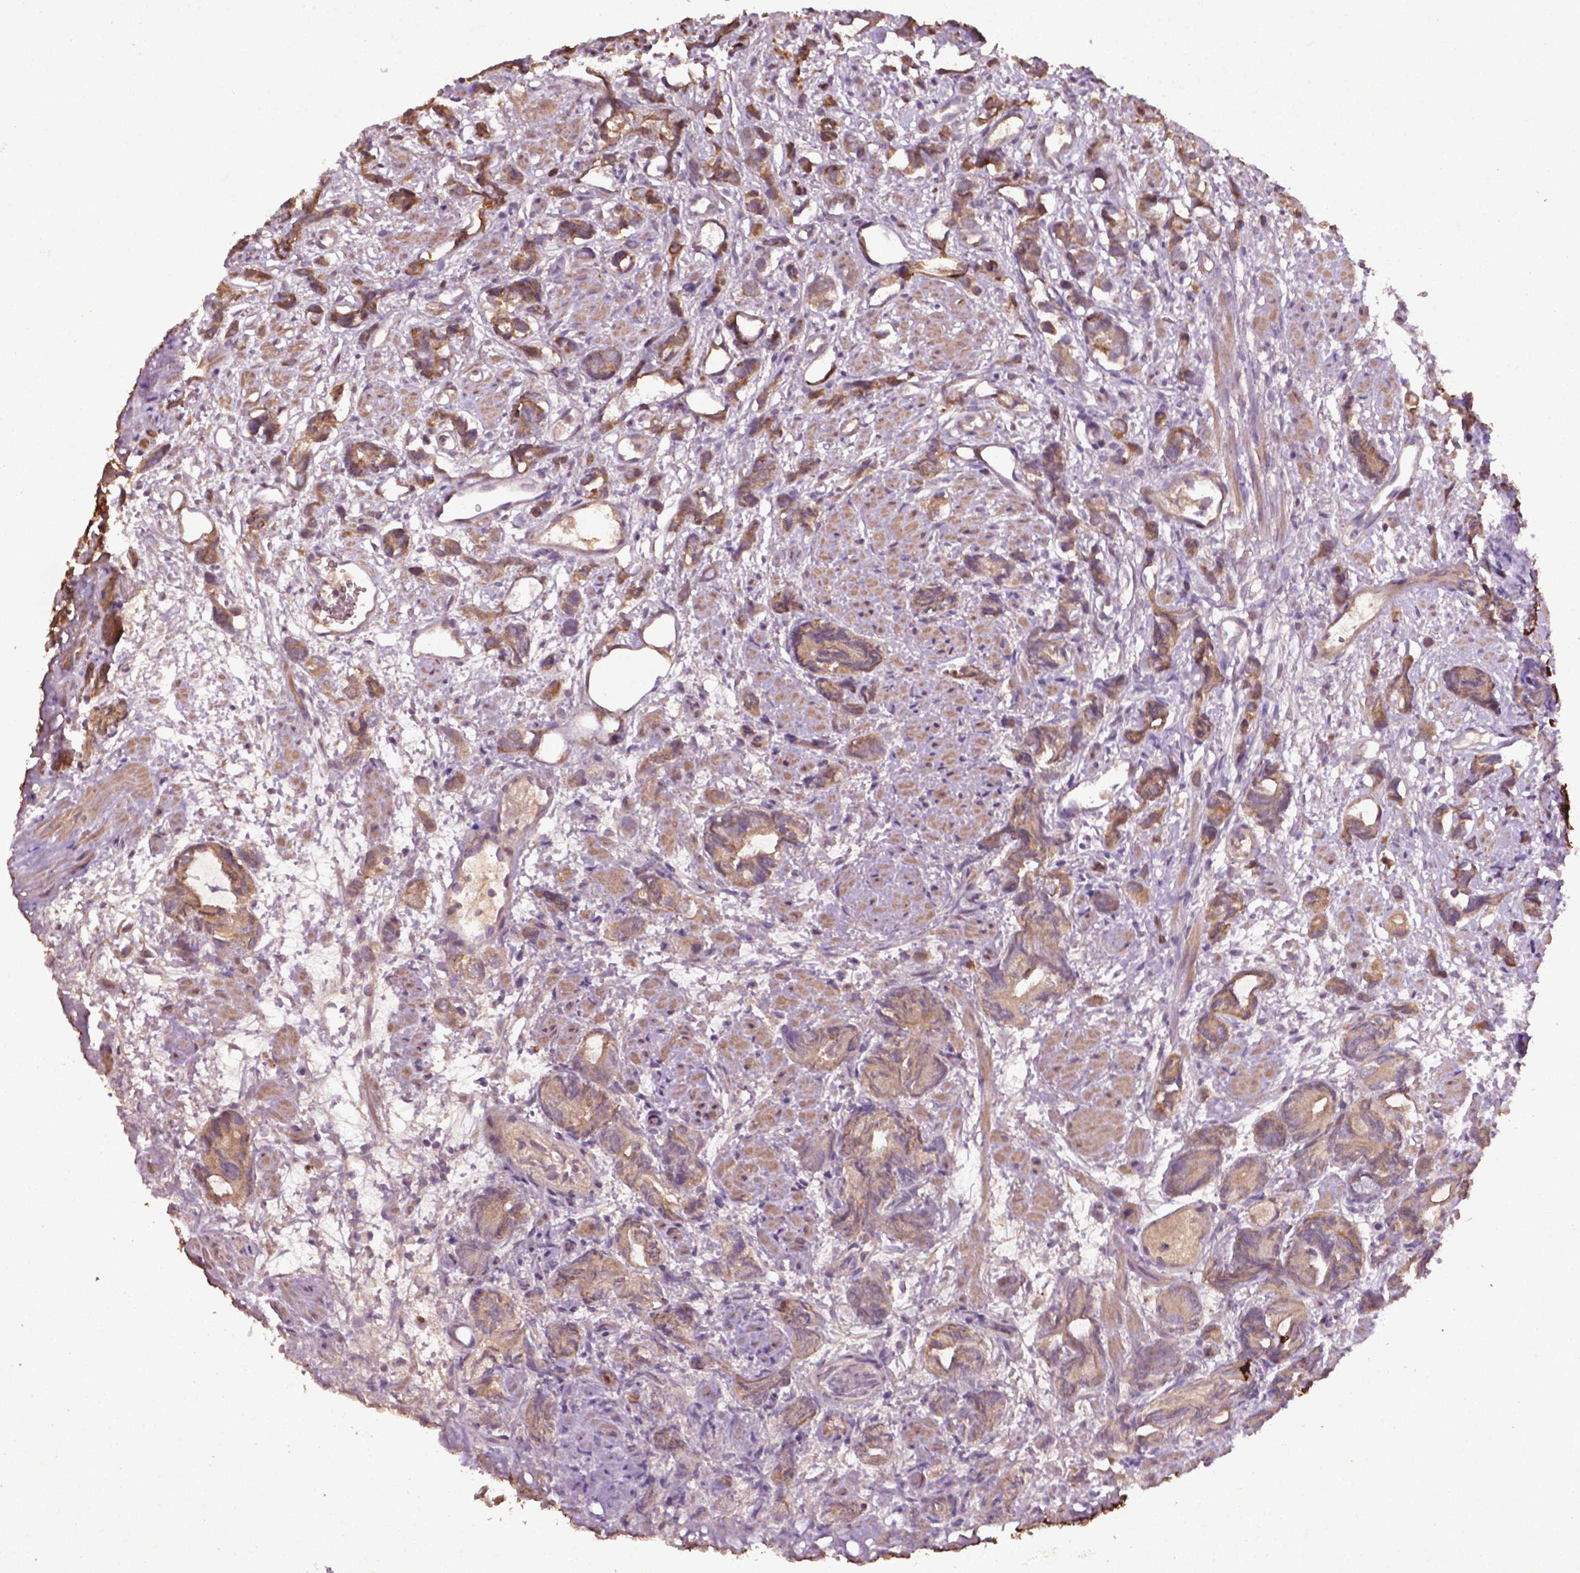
{"staining": {"intensity": "moderate", "quantity": ">75%", "location": "cytoplasmic/membranous"}, "tissue": "prostate cancer", "cell_type": "Tumor cells", "image_type": "cancer", "snomed": [{"axis": "morphology", "description": "Adenocarcinoma, High grade"}, {"axis": "topography", "description": "Prostate"}], "caption": "Human prostate cancer (adenocarcinoma (high-grade)) stained with a protein marker reveals moderate staining in tumor cells.", "gene": "COQ2", "patient": {"sex": "male", "age": 84}}